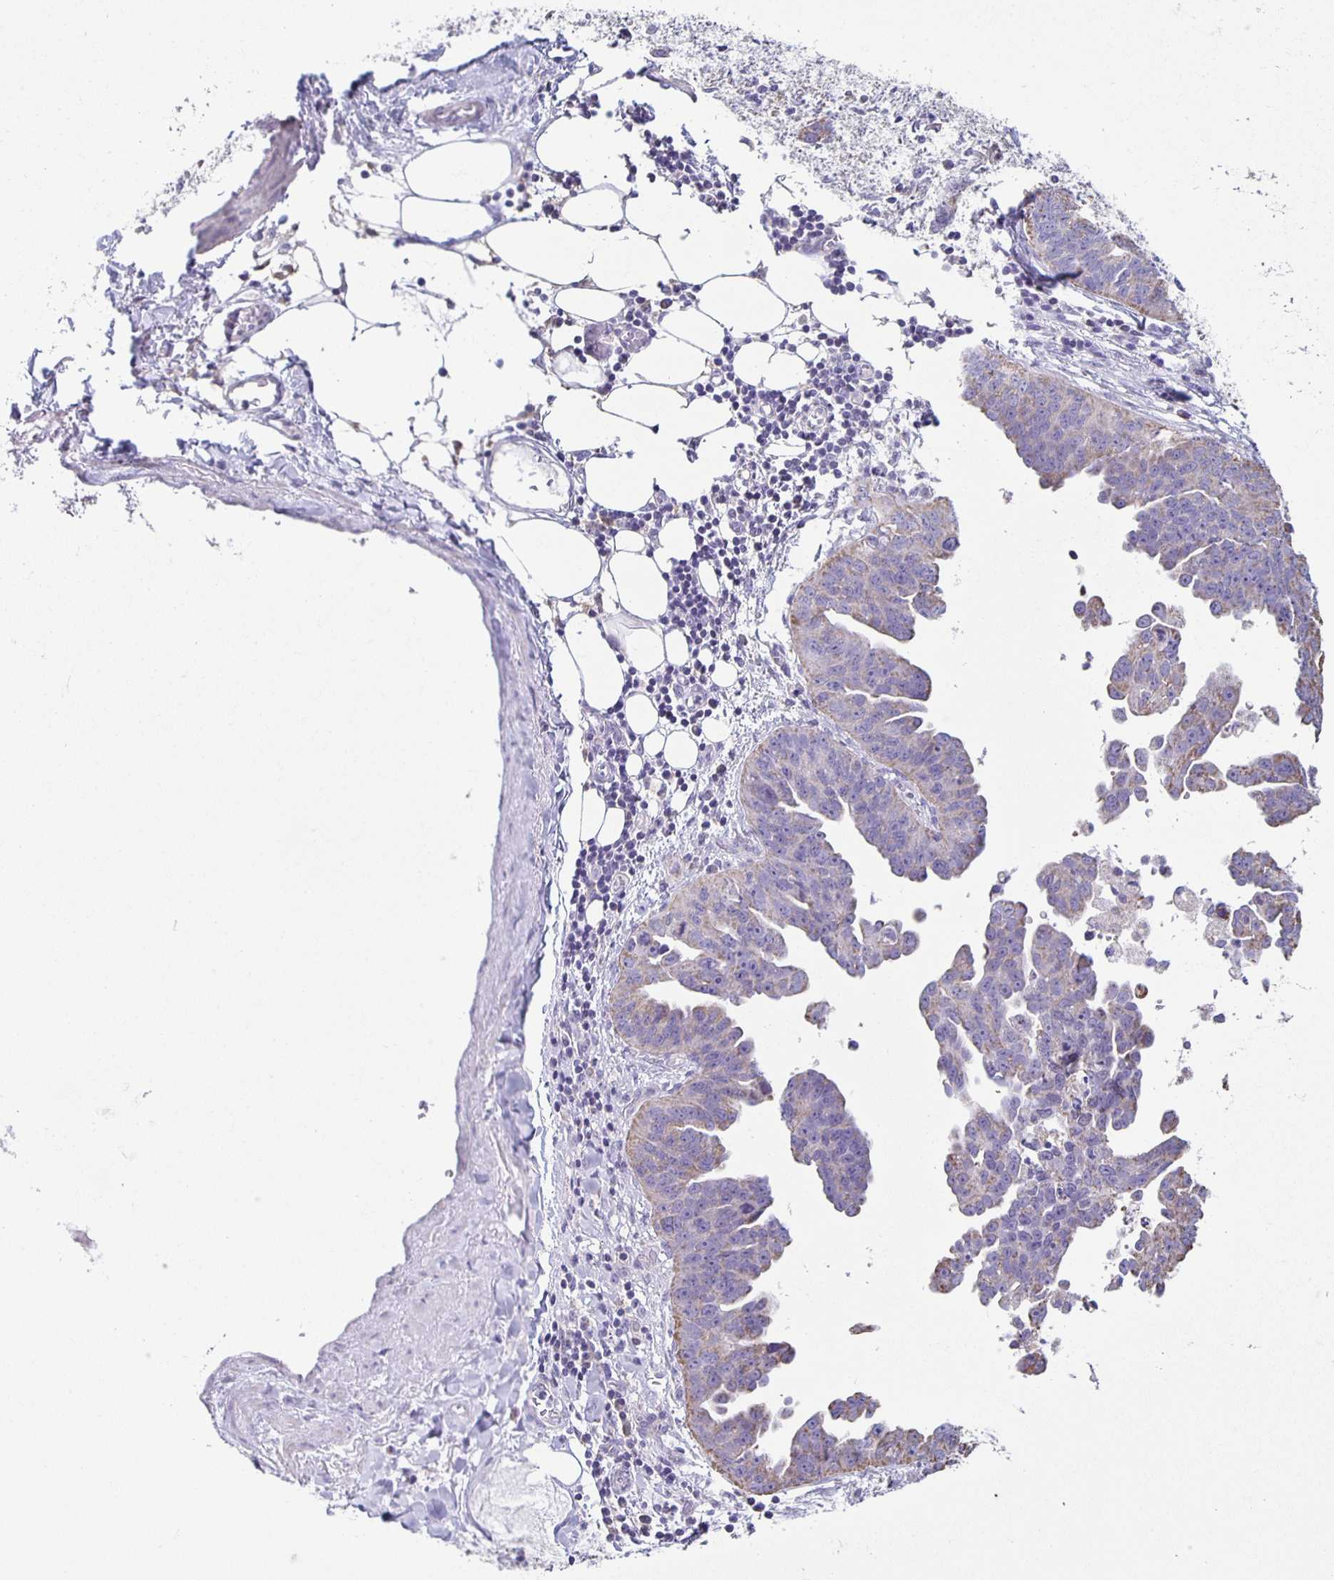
{"staining": {"intensity": "weak", "quantity": "<25%", "location": "cytoplasmic/membranous"}, "tissue": "ovarian cancer", "cell_type": "Tumor cells", "image_type": "cancer", "snomed": [{"axis": "morphology", "description": "Cystadenocarcinoma, serous, NOS"}, {"axis": "topography", "description": "Ovary"}], "caption": "The image demonstrates no staining of tumor cells in serous cystadenocarcinoma (ovarian).", "gene": "TPPP", "patient": {"sex": "female", "age": 75}}